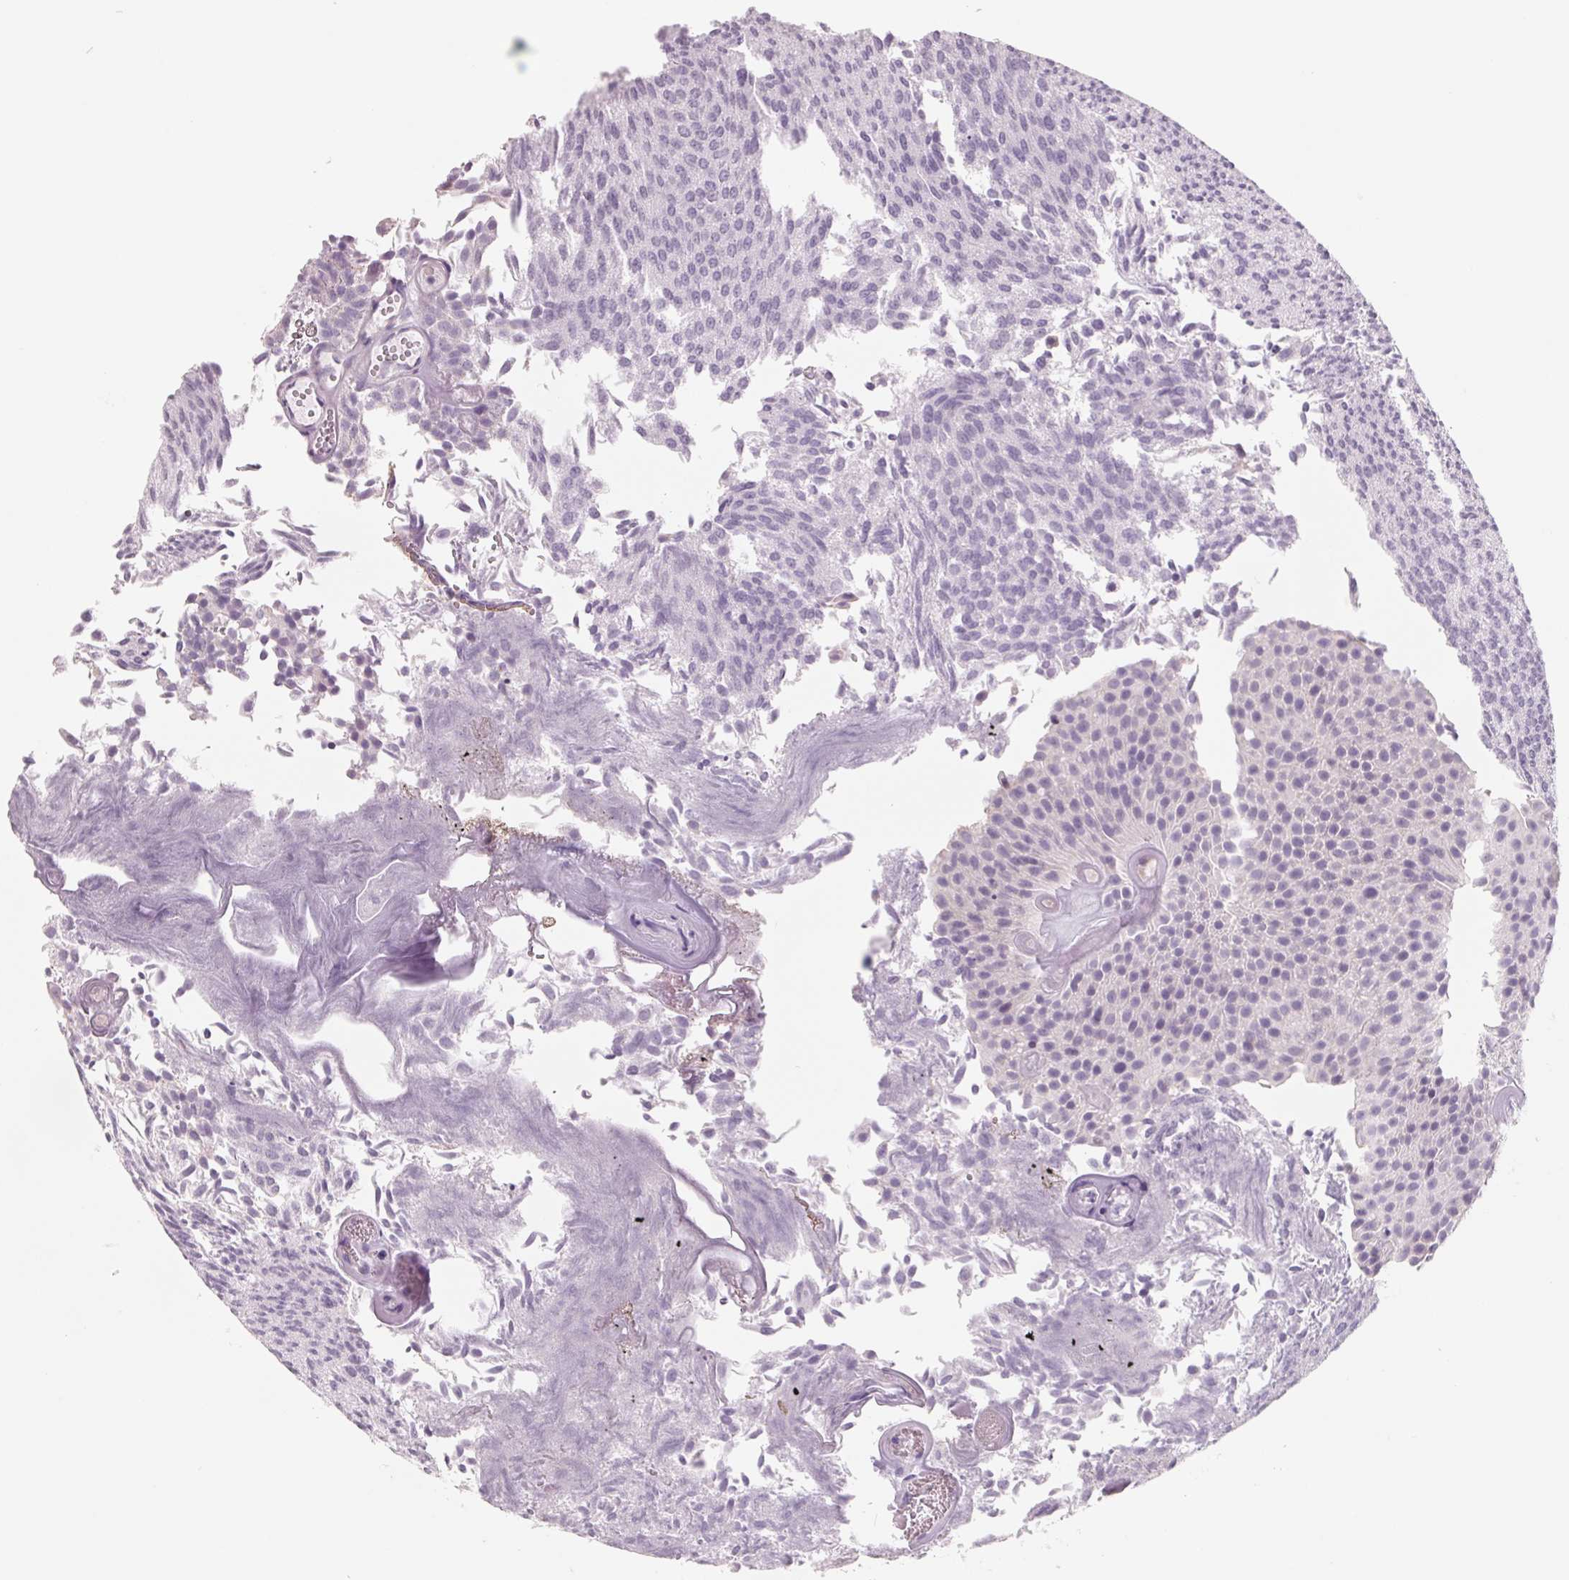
{"staining": {"intensity": "negative", "quantity": "none", "location": "none"}, "tissue": "urothelial cancer", "cell_type": "Tumor cells", "image_type": "cancer", "snomed": [{"axis": "morphology", "description": "Urothelial carcinoma, Low grade"}, {"axis": "topography", "description": "Urinary bladder"}], "caption": "Urothelial cancer stained for a protein using immunohistochemistry exhibits no staining tumor cells.", "gene": "FTCD", "patient": {"sex": "male", "age": 82}}